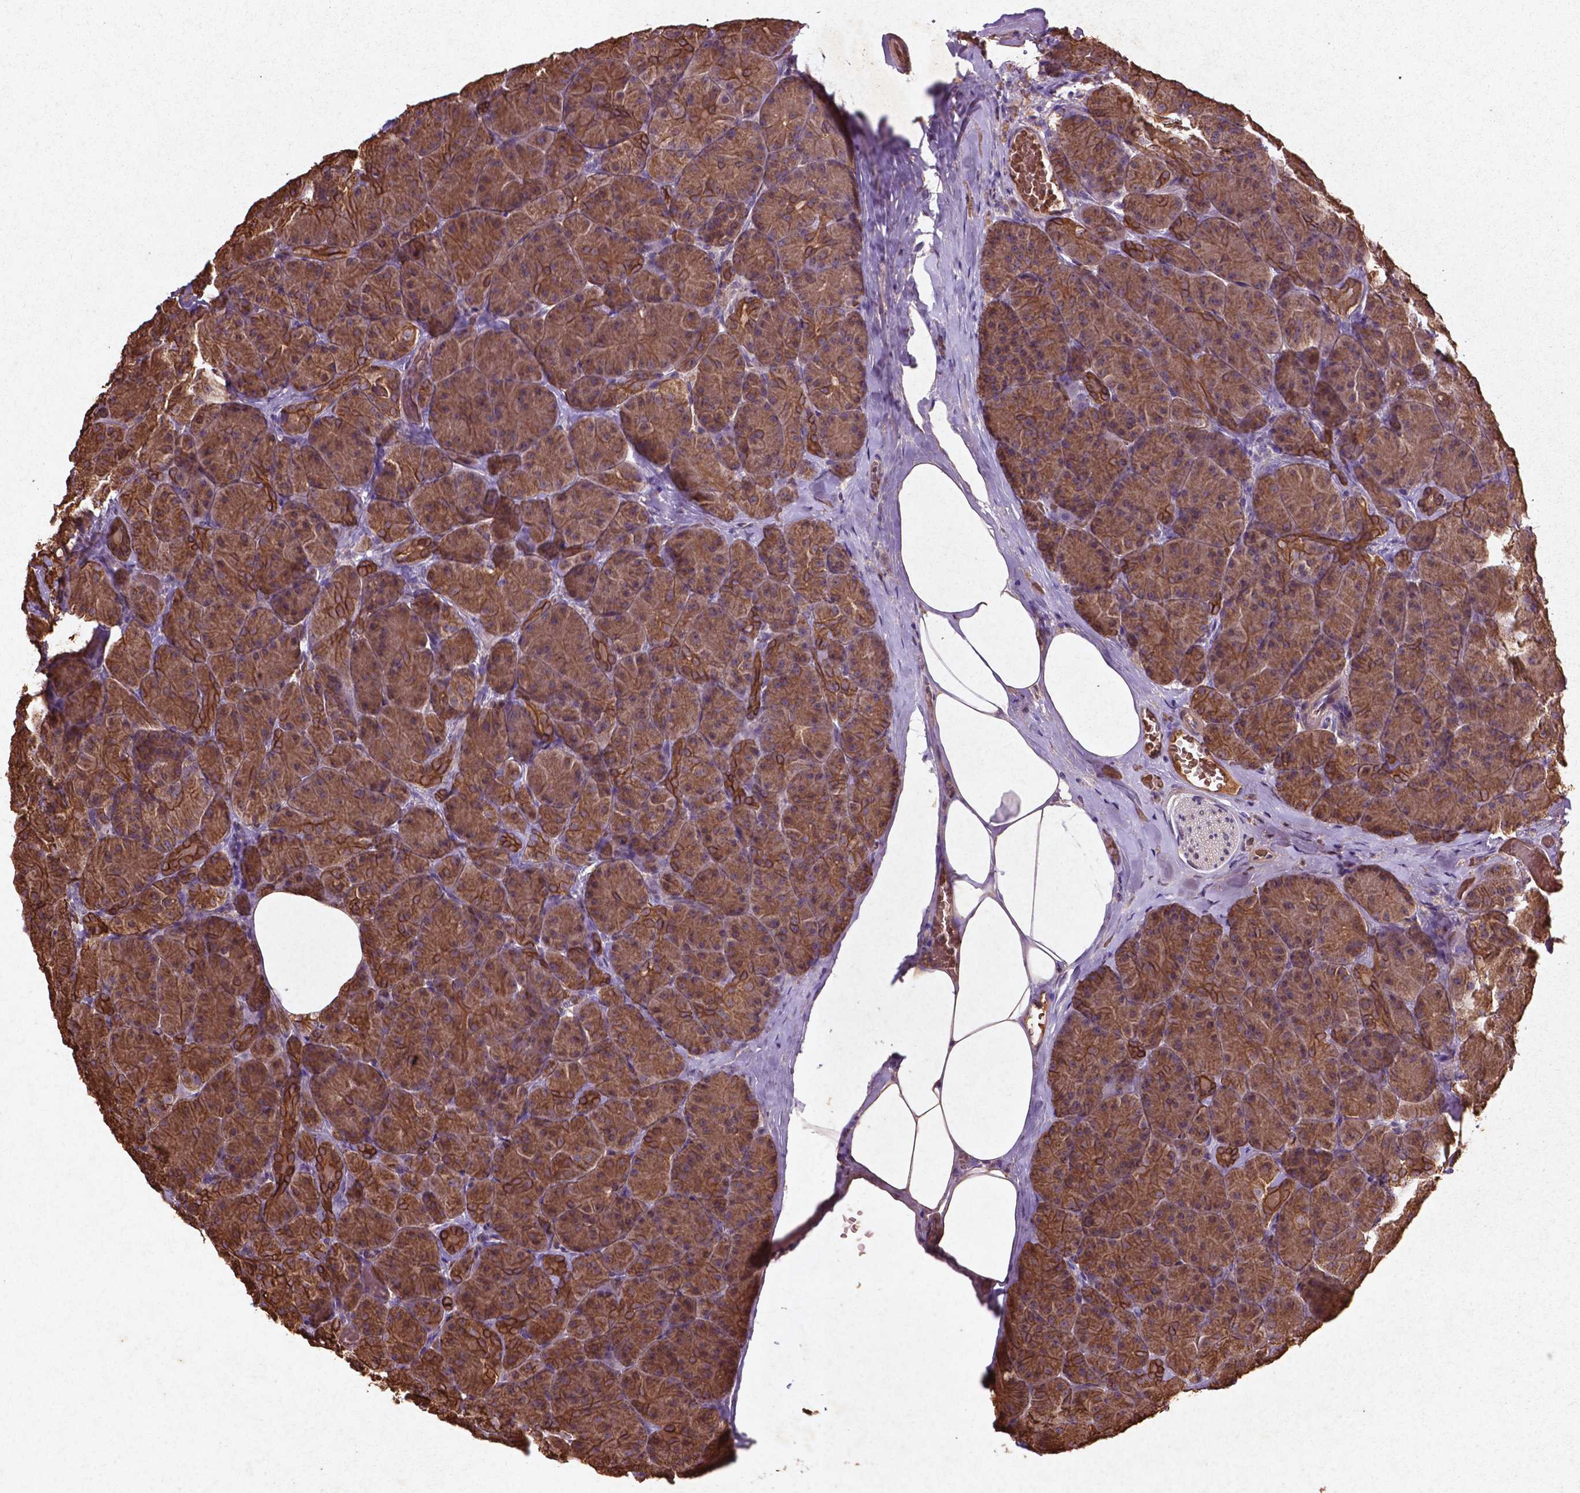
{"staining": {"intensity": "moderate", "quantity": ">75%", "location": "cytoplasmic/membranous"}, "tissue": "pancreas", "cell_type": "Exocrine glandular cells", "image_type": "normal", "snomed": [{"axis": "morphology", "description": "Normal tissue, NOS"}, {"axis": "topography", "description": "Pancreas"}], "caption": "Exocrine glandular cells display medium levels of moderate cytoplasmic/membranous positivity in about >75% of cells in benign human pancreas.", "gene": "COQ2", "patient": {"sex": "male", "age": 57}}